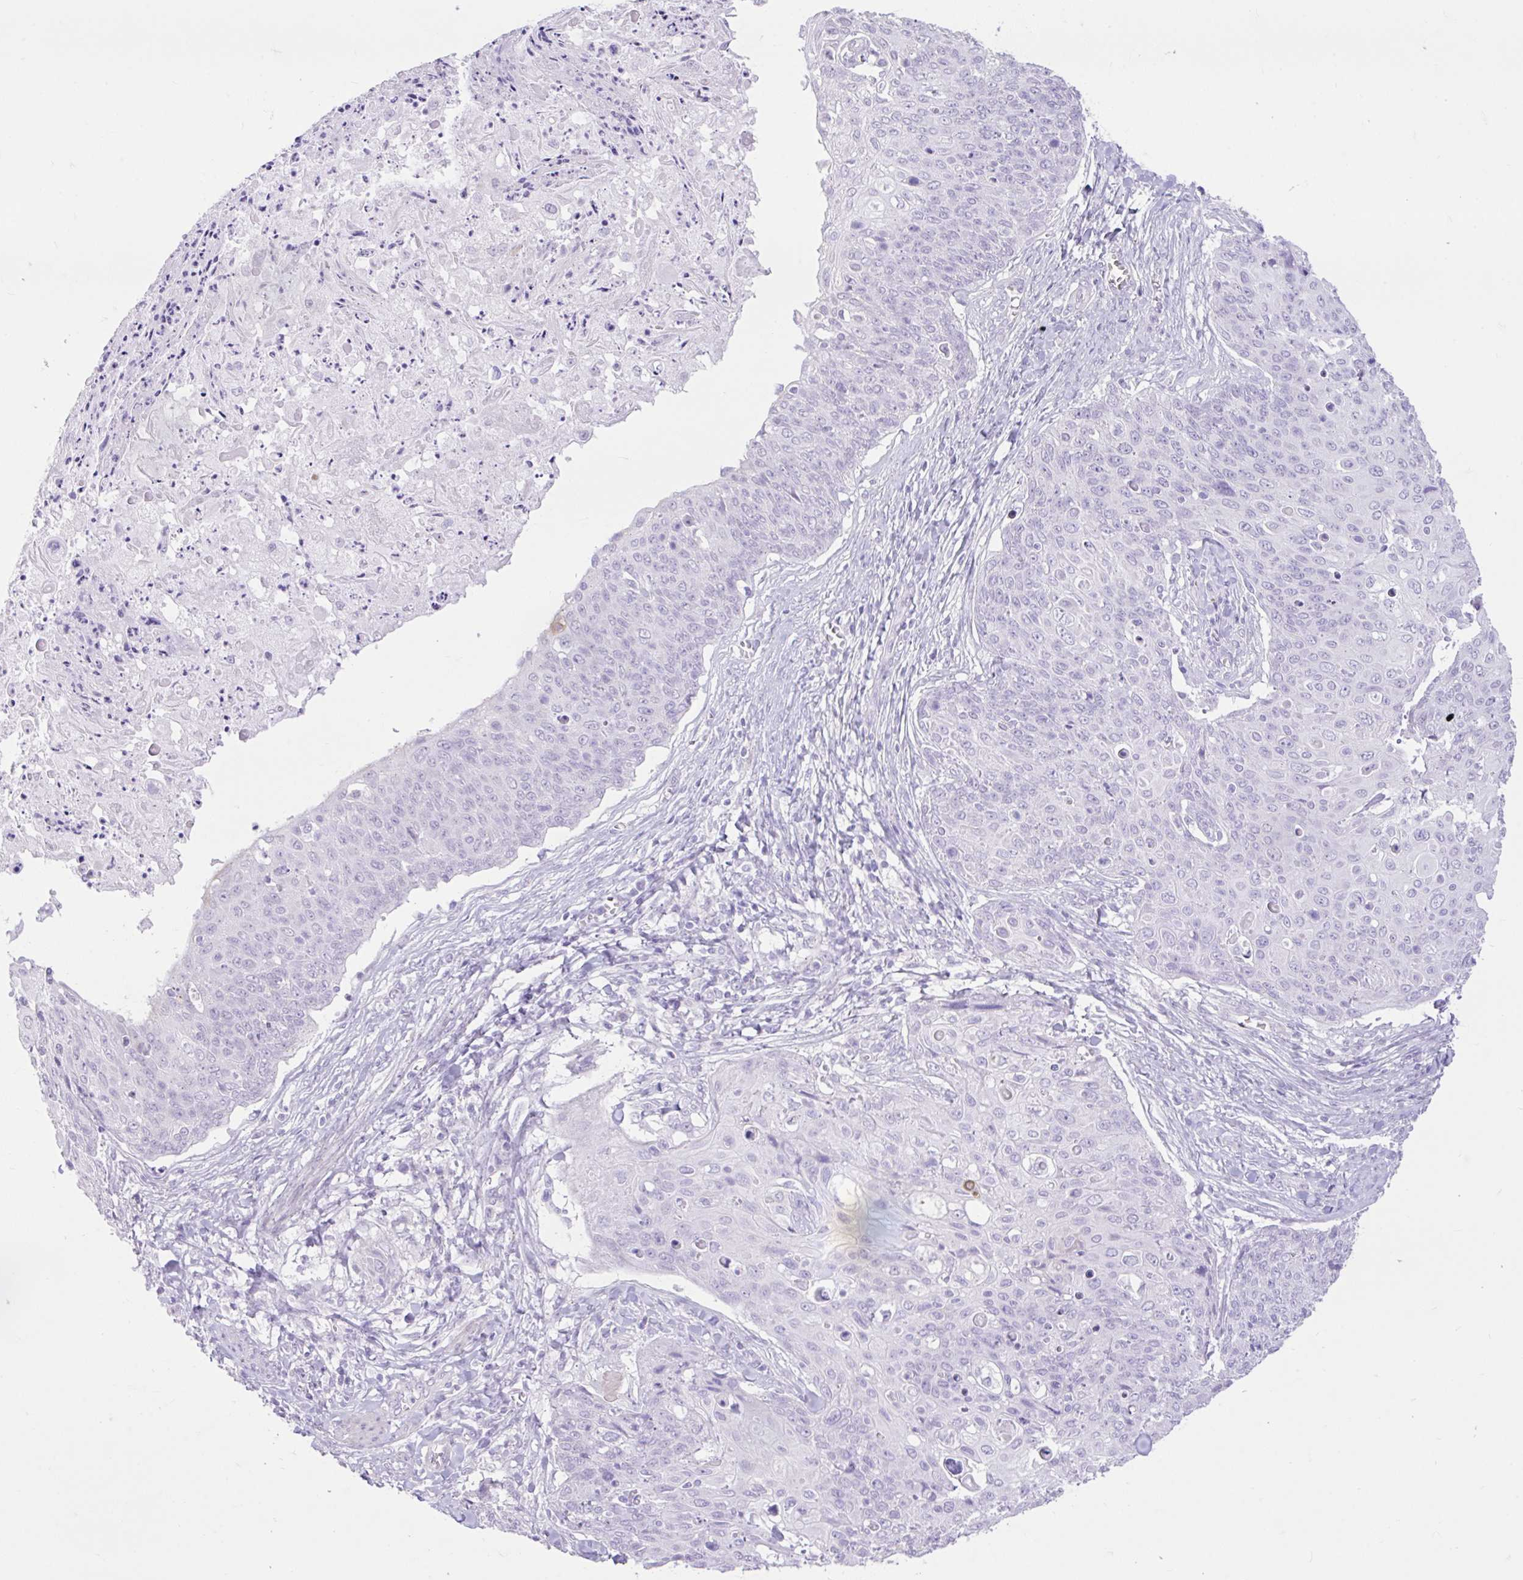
{"staining": {"intensity": "negative", "quantity": "none", "location": "none"}, "tissue": "skin cancer", "cell_type": "Tumor cells", "image_type": "cancer", "snomed": [{"axis": "morphology", "description": "Squamous cell carcinoma, NOS"}, {"axis": "topography", "description": "Skin"}, {"axis": "topography", "description": "Vulva"}], "caption": "Skin cancer was stained to show a protein in brown. There is no significant positivity in tumor cells.", "gene": "REEP1", "patient": {"sex": "female", "age": 85}}